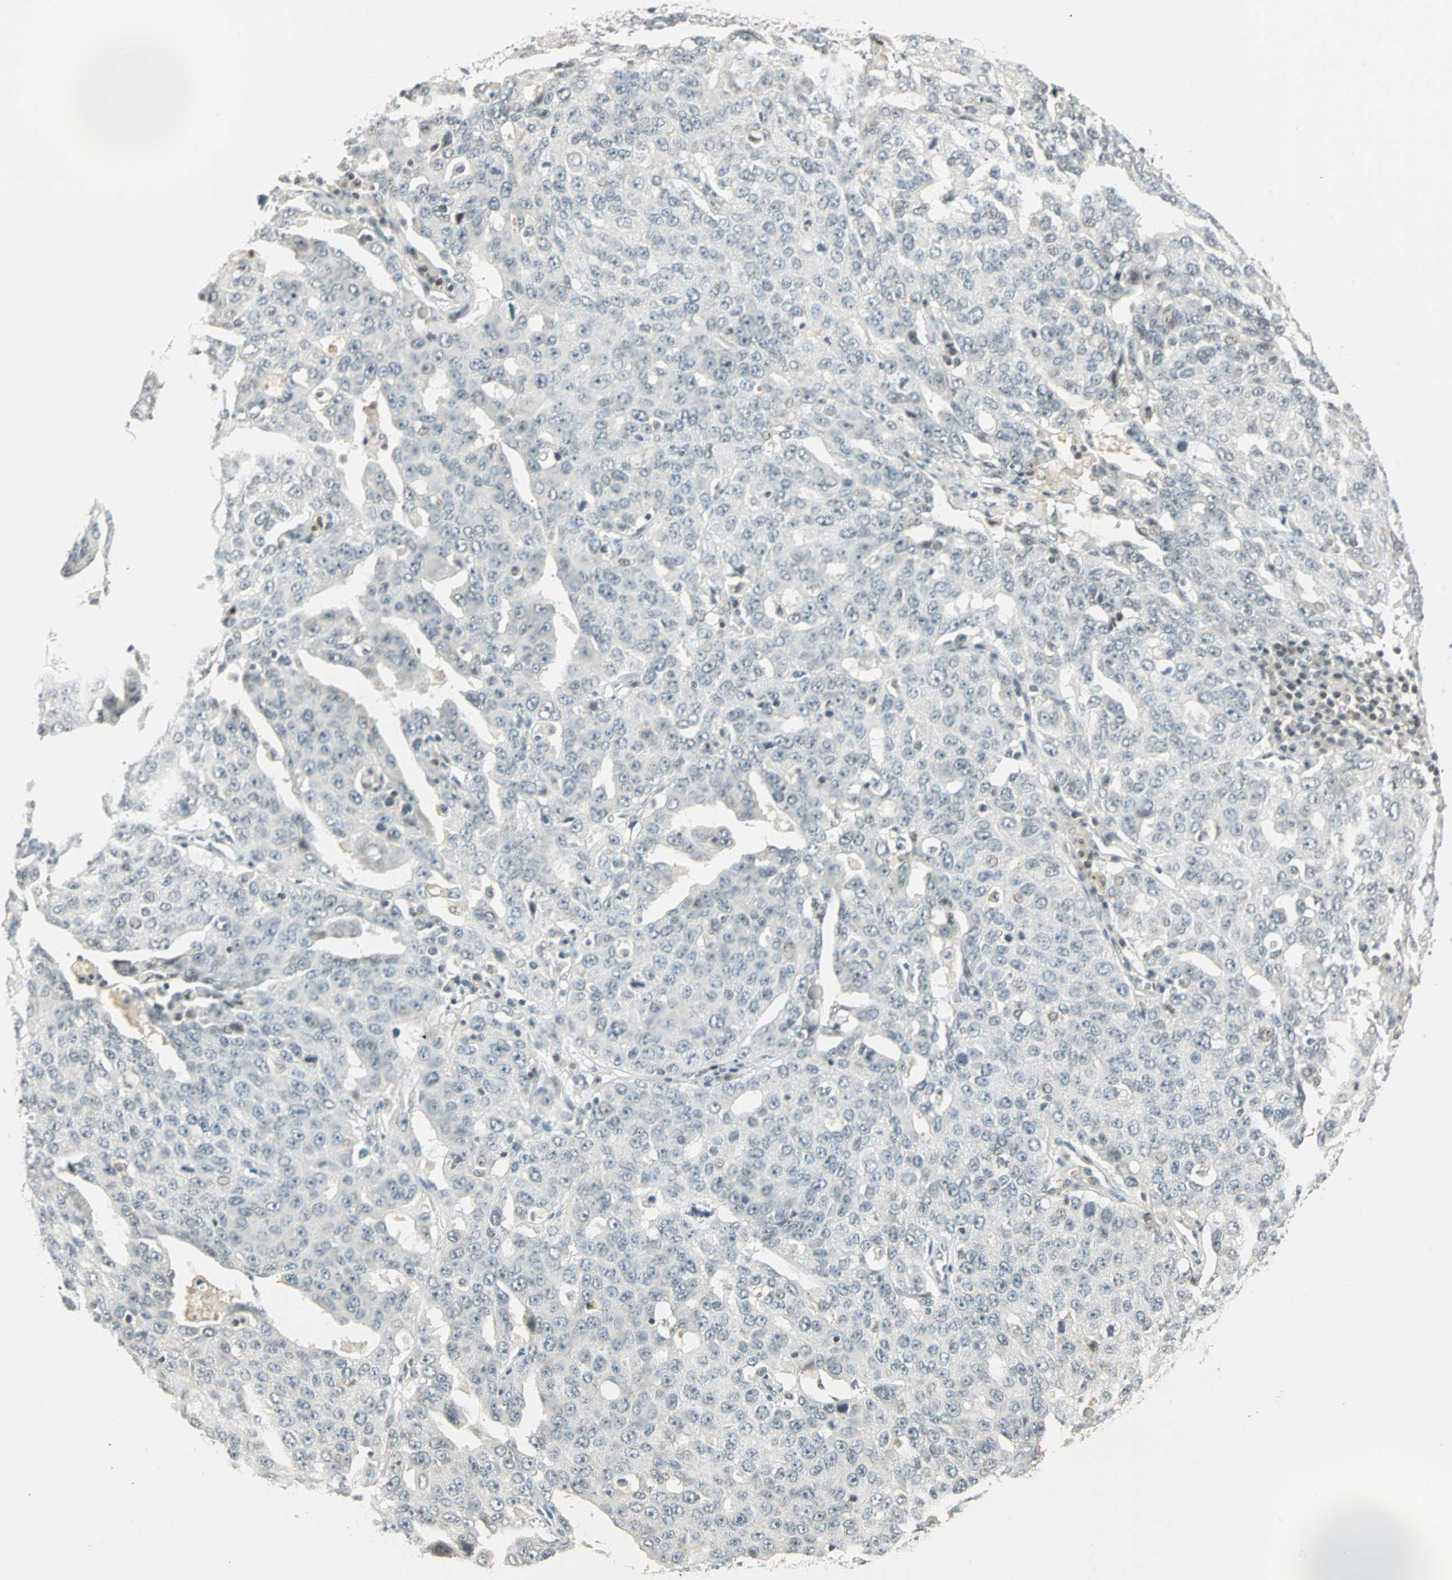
{"staining": {"intensity": "weak", "quantity": "<25%", "location": "nuclear"}, "tissue": "ovarian cancer", "cell_type": "Tumor cells", "image_type": "cancer", "snomed": [{"axis": "morphology", "description": "Carcinoma, endometroid"}, {"axis": "topography", "description": "Ovary"}], "caption": "Tumor cells show no significant positivity in endometroid carcinoma (ovarian).", "gene": "SMAD3", "patient": {"sex": "female", "age": 62}}